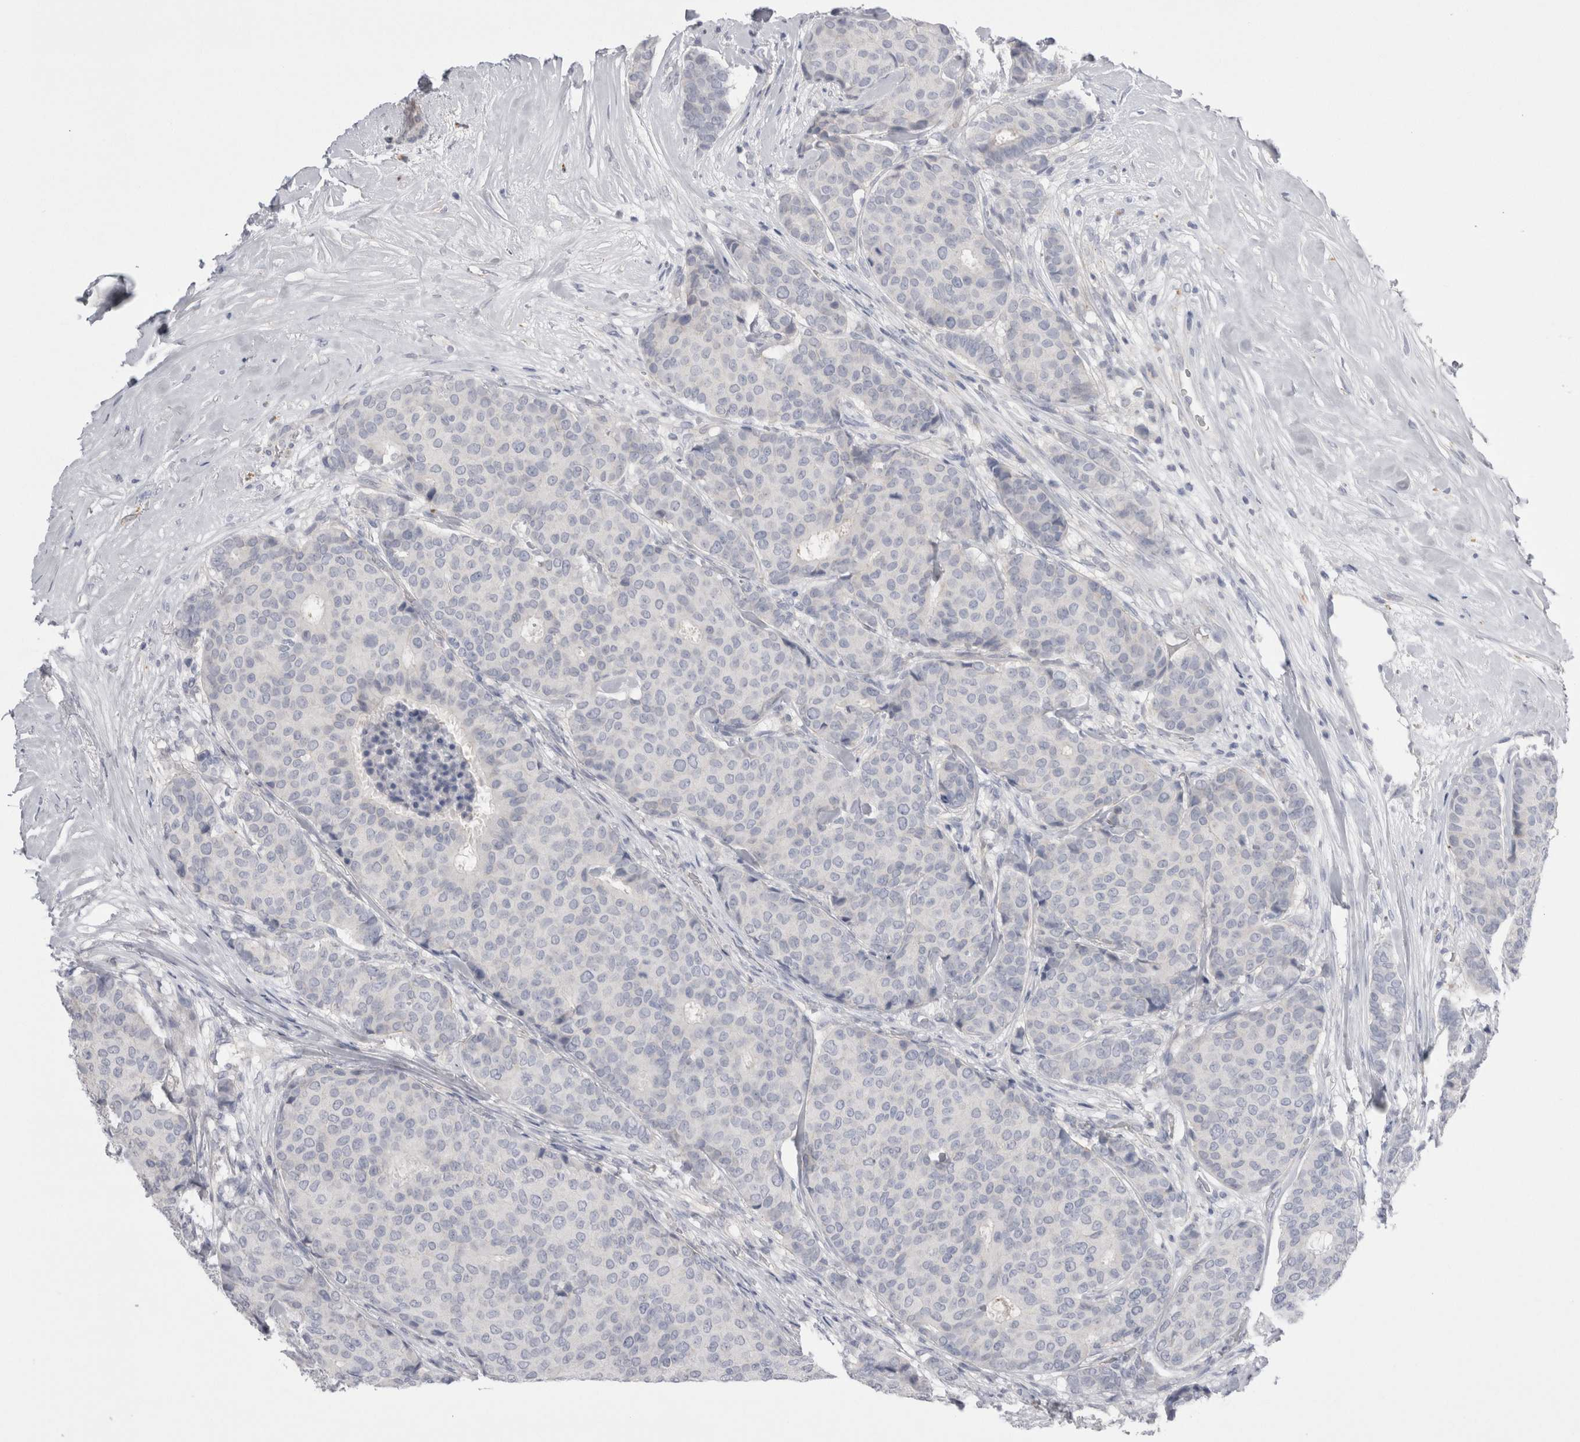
{"staining": {"intensity": "negative", "quantity": "none", "location": "none"}, "tissue": "breast cancer", "cell_type": "Tumor cells", "image_type": "cancer", "snomed": [{"axis": "morphology", "description": "Duct carcinoma"}, {"axis": "topography", "description": "Breast"}], "caption": "The immunohistochemistry (IHC) histopathology image has no significant staining in tumor cells of breast cancer (infiltrating ductal carcinoma) tissue.", "gene": "EPDR1", "patient": {"sex": "female", "age": 75}}